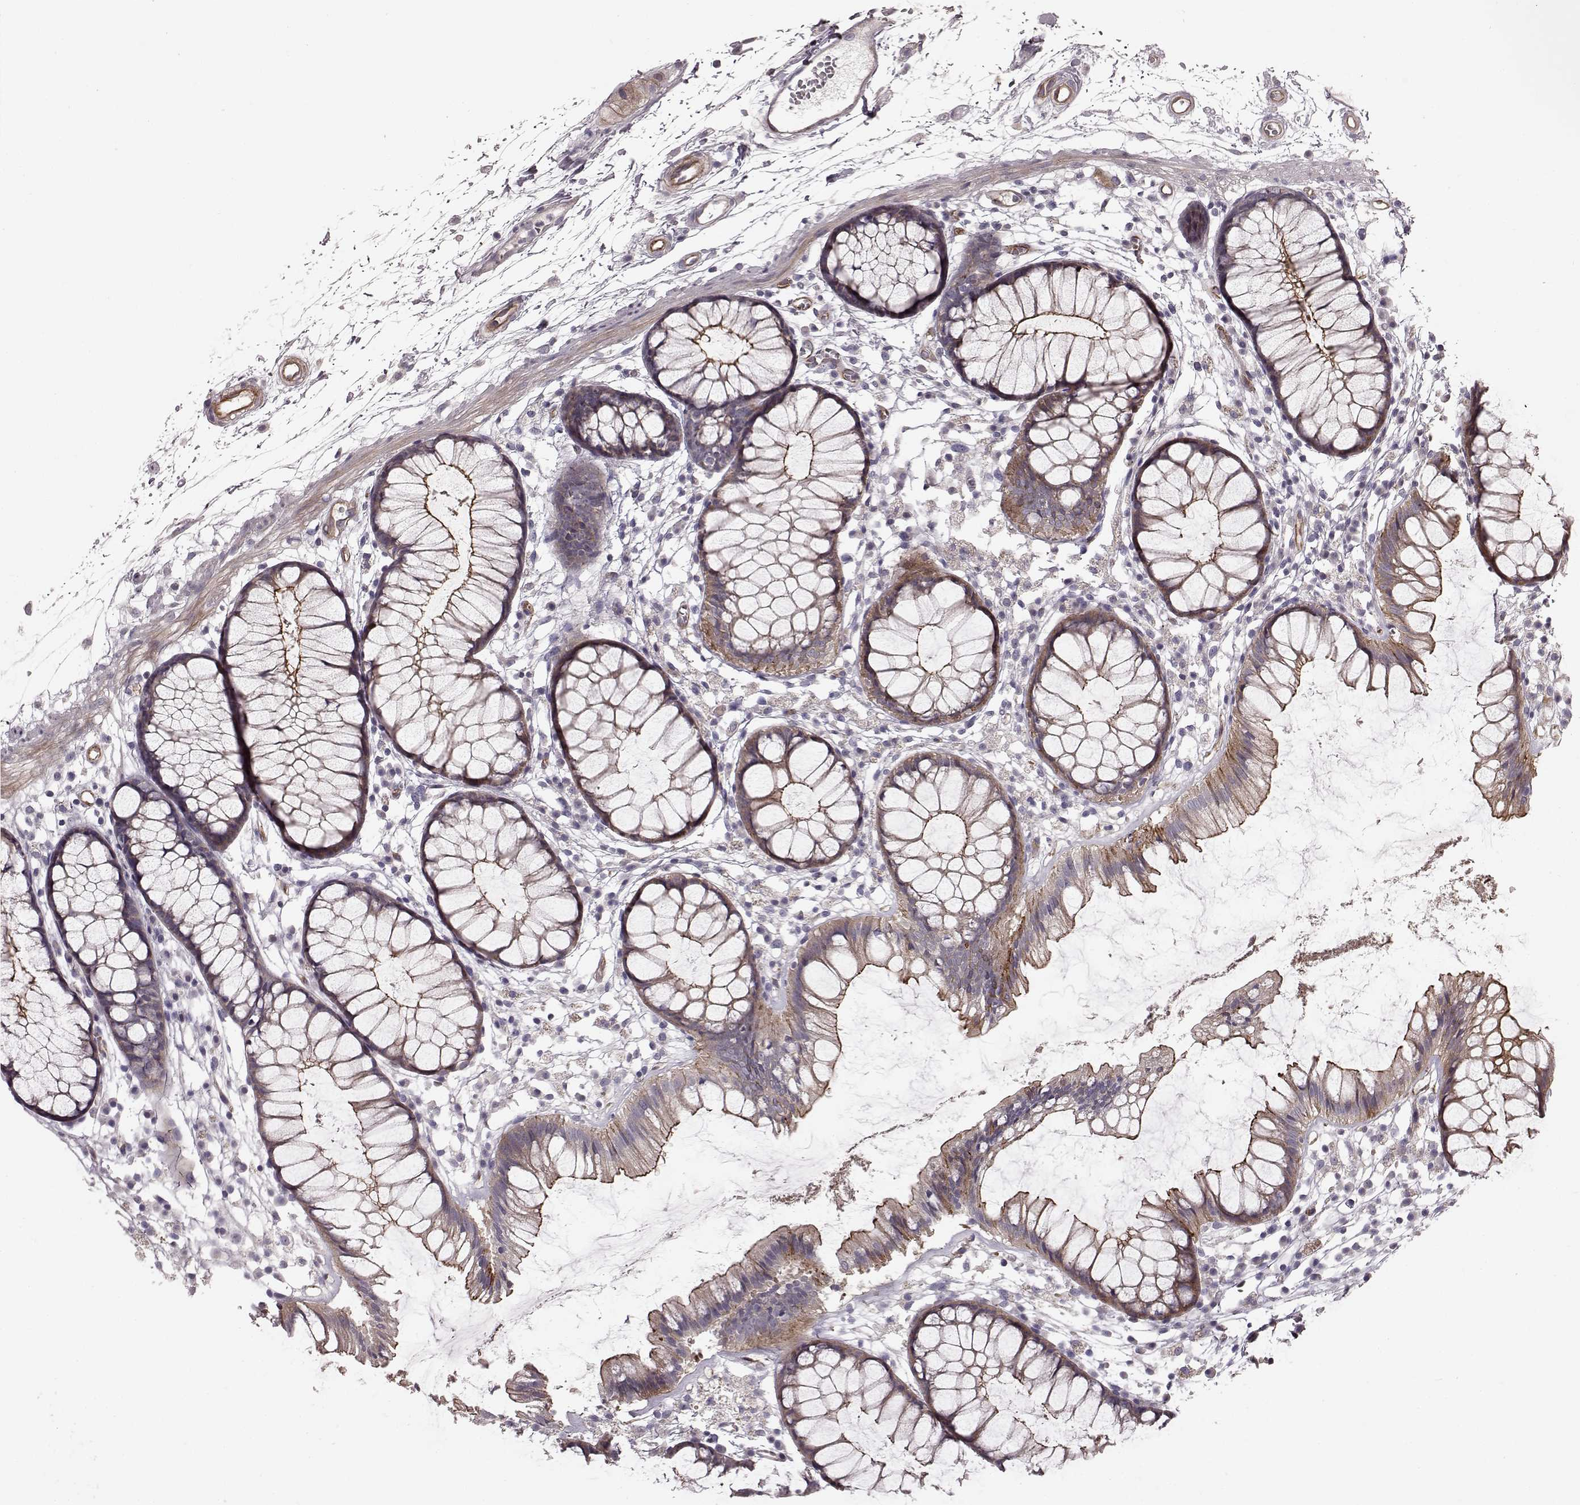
{"staining": {"intensity": "weak", "quantity": "<25%", "location": "cytoplasmic/membranous"}, "tissue": "colon", "cell_type": "Endothelial cells", "image_type": "normal", "snomed": [{"axis": "morphology", "description": "Normal tissue, NOS"}, {"axis": "morphology", "description": "Adenocarcinoma, NOS"}, {"axis": "topography", "description": "Colon"}], "caption": "High power microscopy histopathology image of an immunohistochemistry image of normal colon, revealing no significant staining in endothelial cells. (DAB immunohistochemistry (IHC), high magnification).", "gene": "SLC22A18", "patient": {"sex": "male", "age": 65}}